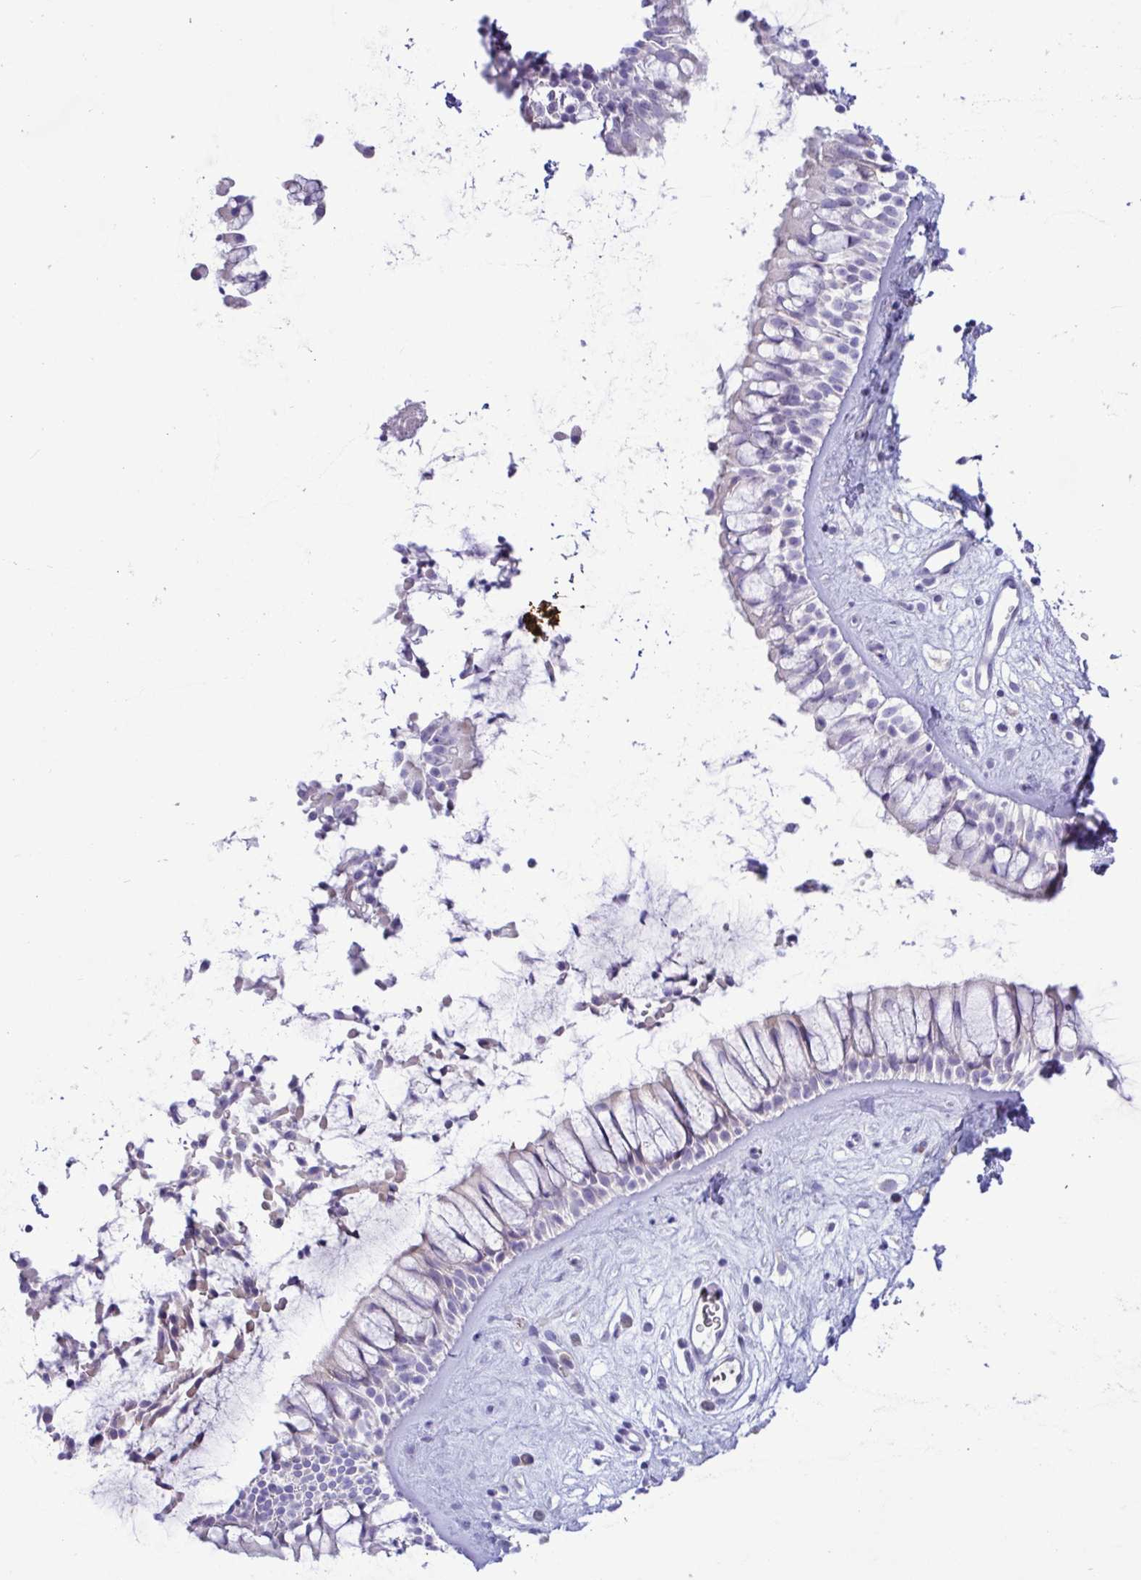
{"staining": {"intensity": "negative", "quantity": "none", "location": "none"}, "tissue": "nasopharynx", "cell_type": "Respiratory epithelial cells", "image_type": "normal", "snomed": [{"axis": "morphology", "description": "Normal tissue, NOS"}, {"axis": "topography", "description": "Nasopharynx"}], "caption": "Immunohistochemistry (IHC) image of normal nasopharynx: nasopharynx stained with DAB (3,3'-diaminobenzidine) displays no significant protein staining in respiratory epithelial cells.", "gene": "FAM86B1", "patient": {"sex": "male", "age": 32}}